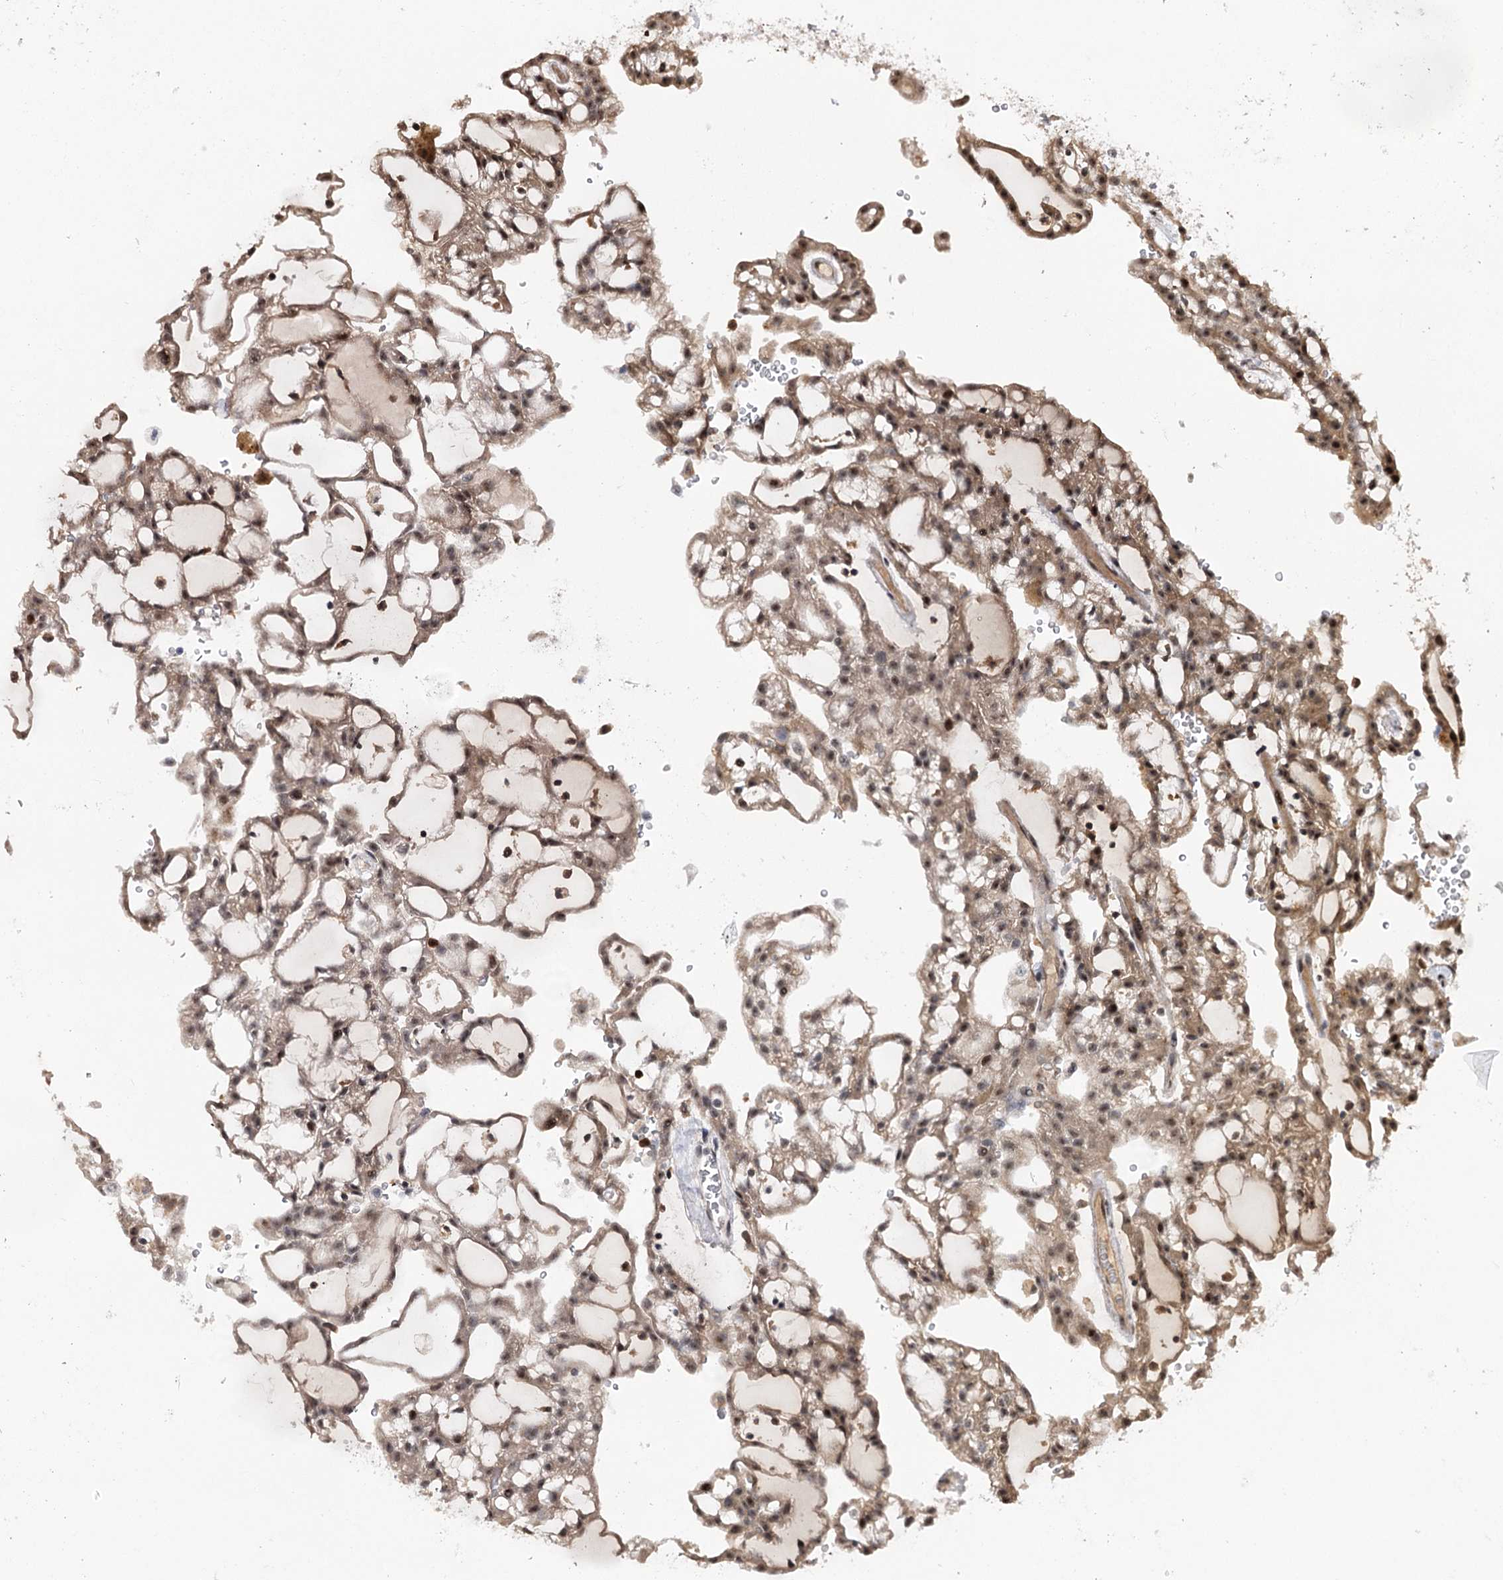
{"staining": {"intensity": "weak", "quantity": ">75%", "location": "cytoplasmic/membranous,nuclear"}, "tissue": "renal cancer", "cell_type": "Tumor cells", "image_type": "cancer", "snomed": [{"axis": "morphology", "description": "Adenocarcinoma, NOS"}, {"axis": "topography", "description": "Kidney"}], "caption": "DAB (3,3'-diaminobenzidine) immunohistochemical staining of renal adenocarcinoma displays weak cytoplasmic/membranous and nuclear protein staining in about >75% of tumor cells.", "gene": "PYROXD1", "patient": {"sex": "male", "age": 63}}